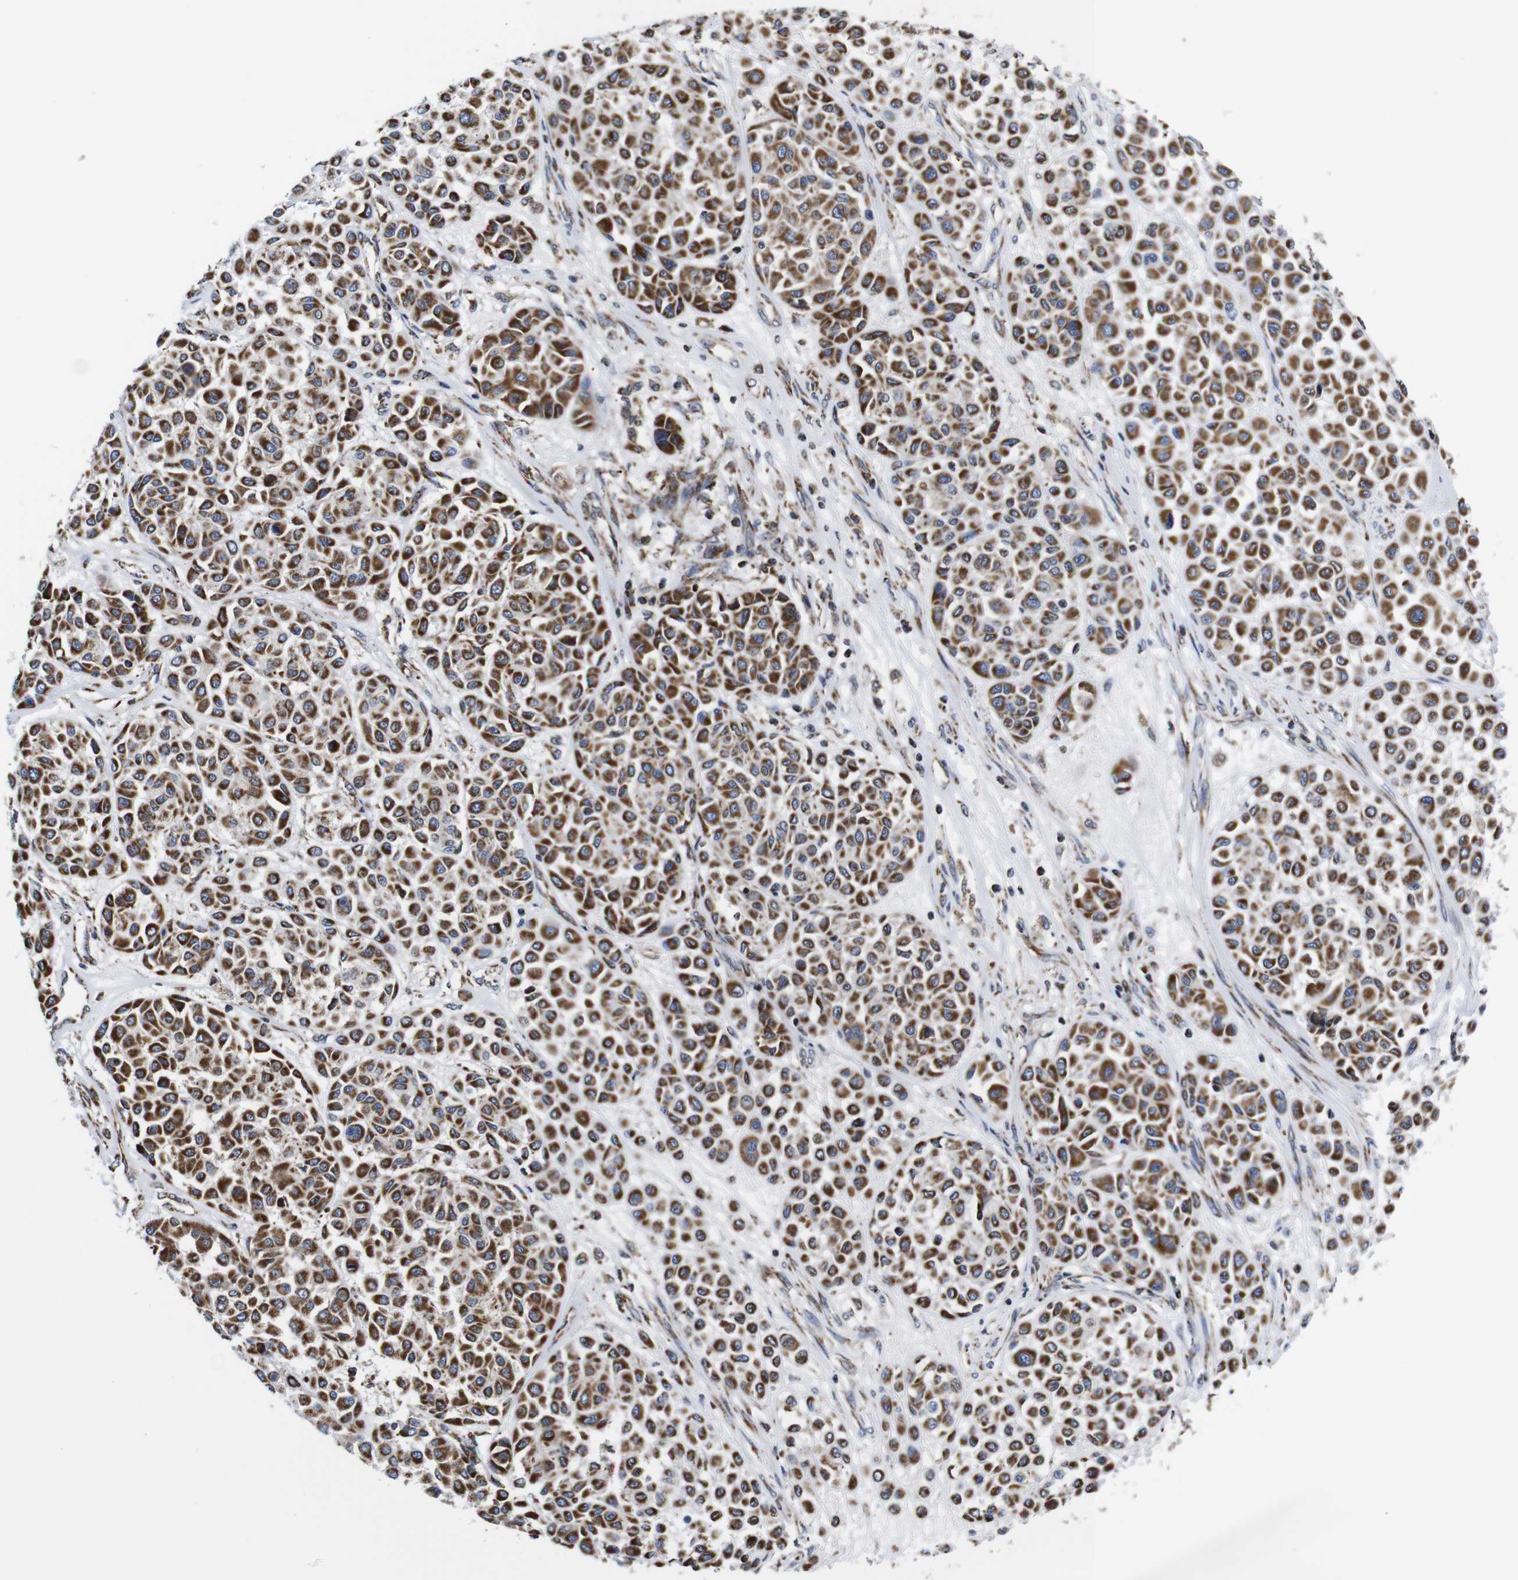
{"staining": {"intensity": "strong", "quantity": ">75%", "location": "cytoplasmic/membranous"}, "tissue": "melanoma", "cell_type": "Tumor cells", "image_type": "cancer", "snomed": [{"axis": "morphology", "description": "Malignant melanoma, Metastatic site"}, {"axis": "topography", "description": "Soft tissue"}], "caption": "Melanoma stained with IHC displays strong cytoplasmic/membranous expression in approximately >75% of tumor cells.", "gene": "C17orf80", "patient": {"sex": "male", "age": 41}}